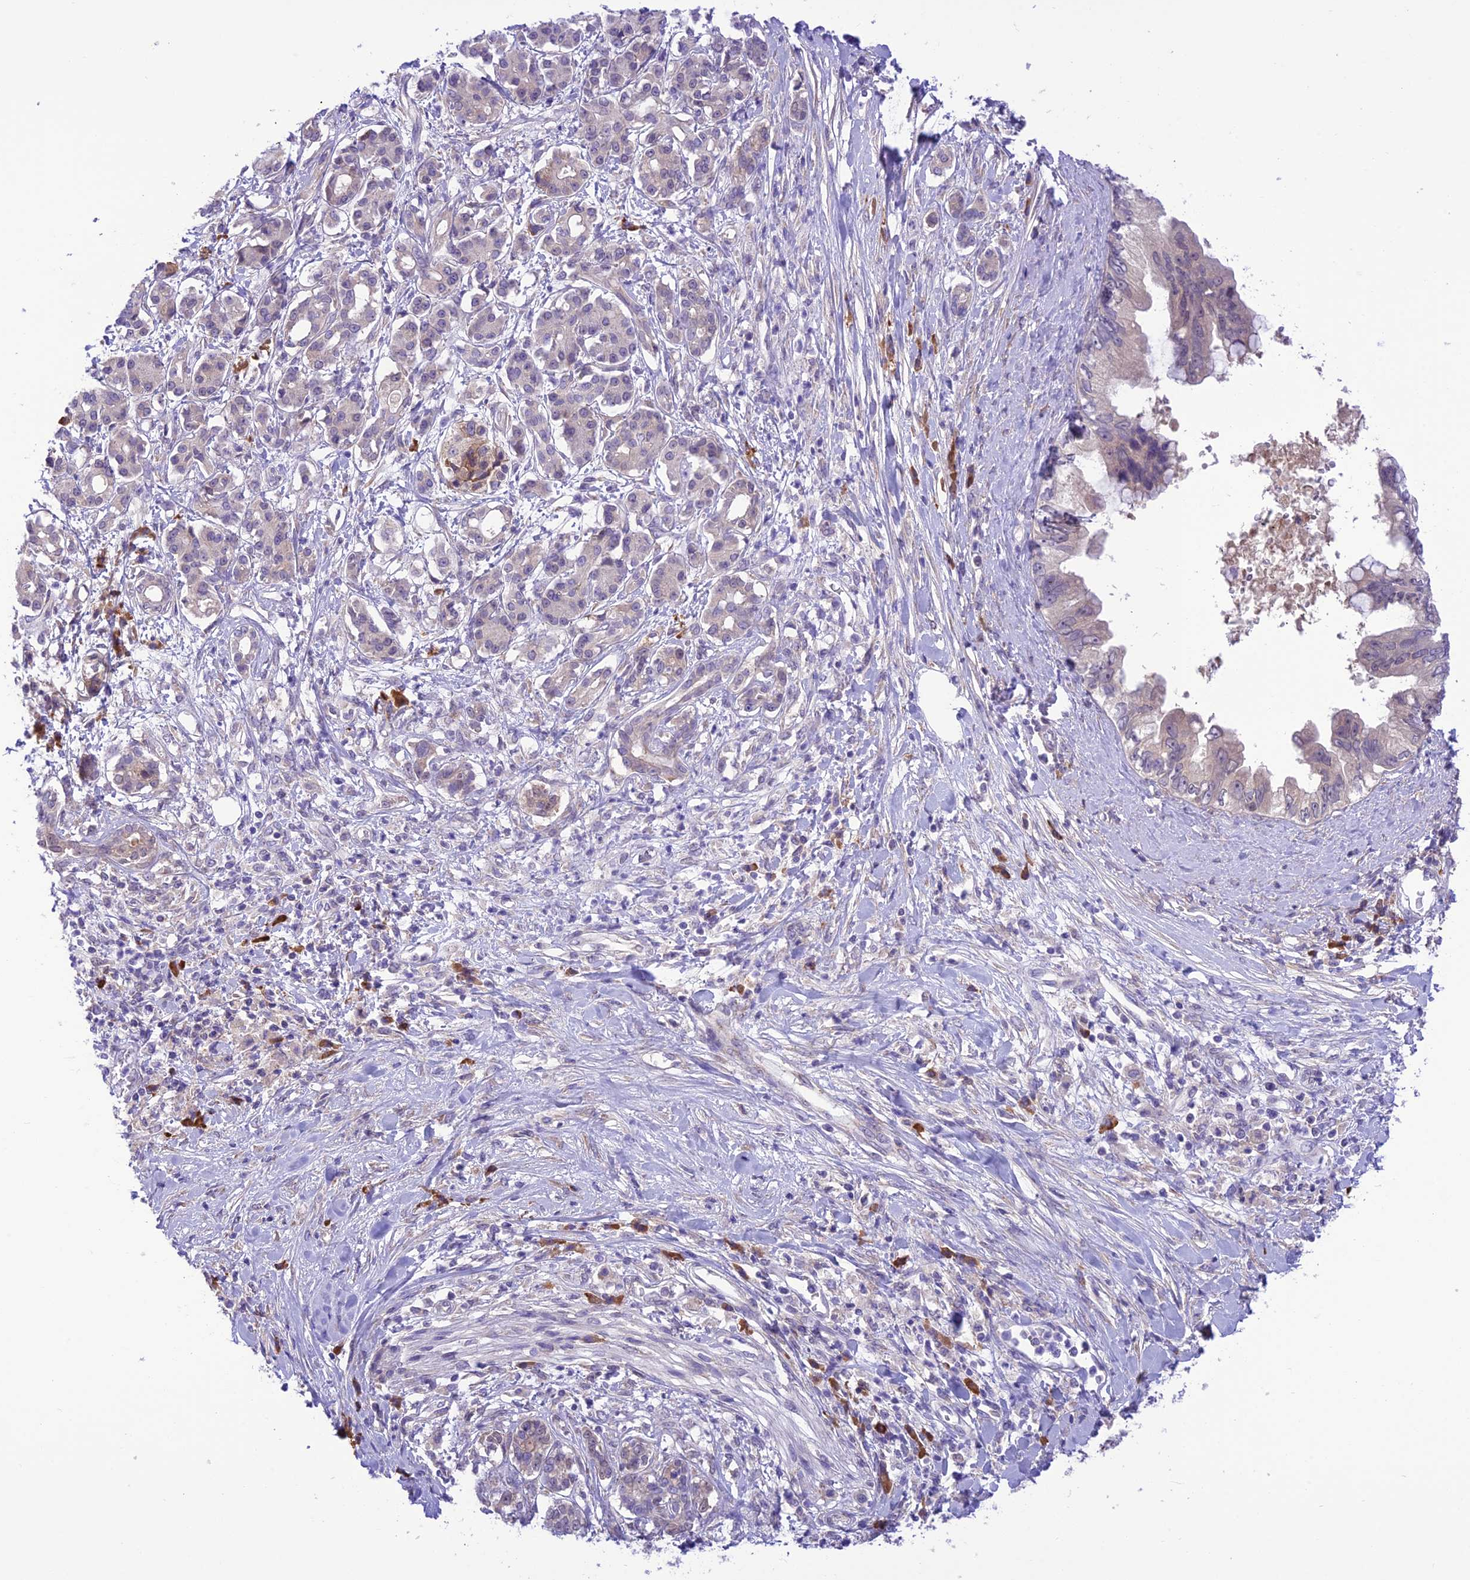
{"staining": {"intensity": "negative", "quantity": "none", "location": "none"}, "tissue": "pancreatic cancer", "cell_type": "Tumor cells", "image_type": "cancer", "snomed": [{"axis": "morphology", "description": "Adenocarcinoma, NOS"}, {"axis": "topography", "description": "Pancreas"}], "caption": "Tumor cells are negative for brown protein staining in adenocarcinoma (pancreatic).", "gene": "RNF126", "patient": {"sex": "female", "age": 56}}